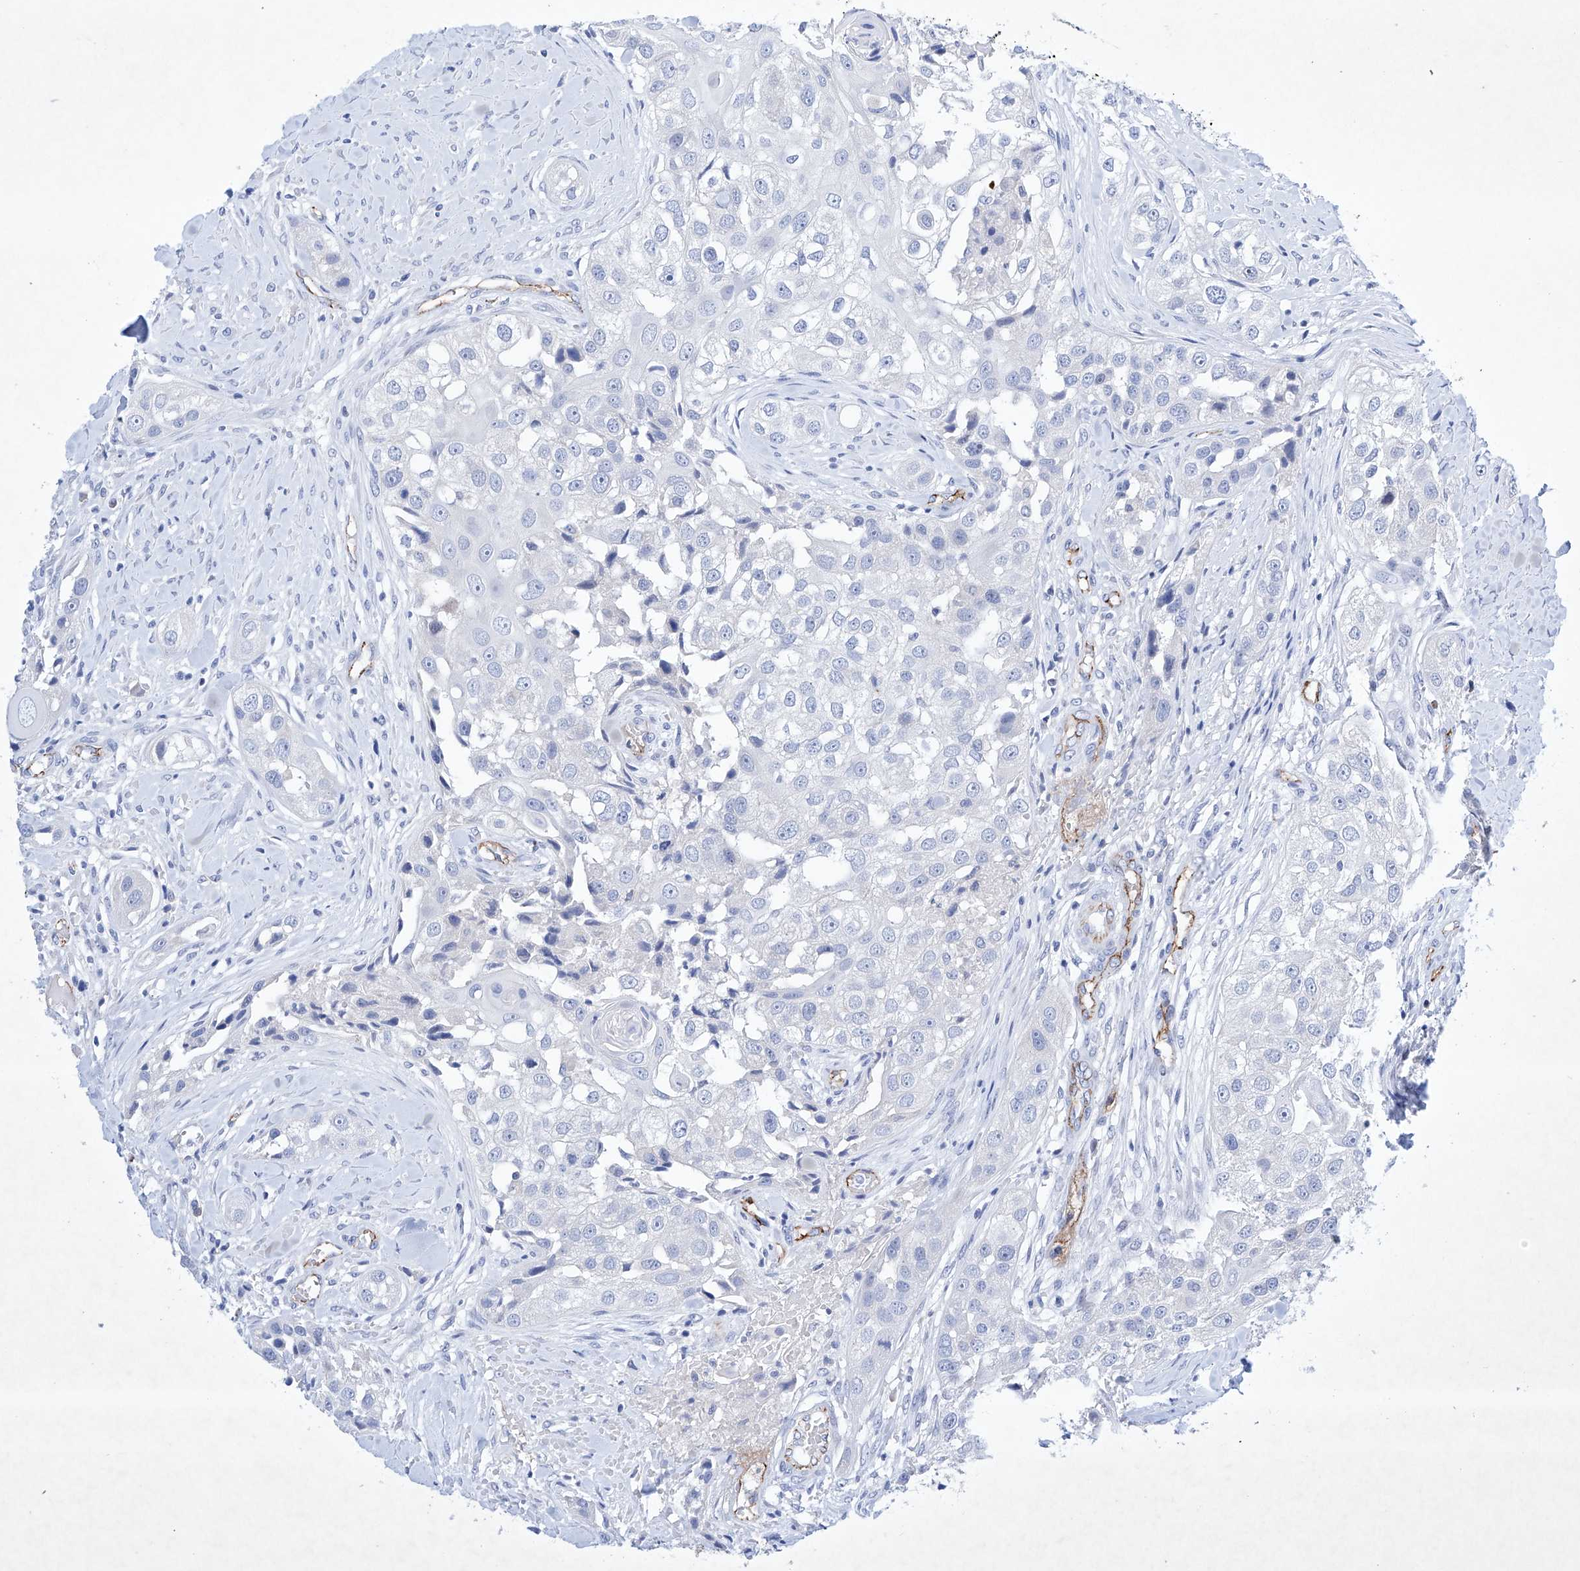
{"staining": {"intensity": "negative", "quantity": "none", "location": "none"}, "tissue": "head and neck cancer", "cell_type": "Tumor cells", "image_type": "cancer", "snomed": [{"axis": "morphology", "description": "Normal tissue, NOS"}, {"axis": "morphology", "description": "Squamous cell carcinoma, NOS"}, {"axis": "topography", "description": "Skeletal muscle"}, {"axis": "topography", "description": "Head-Neck"}], "caption": "High power microscopy photomicrograph of an immunohistochemistry (IHC) image of squamous cell carcinoma (head and neck), revealing no significant positivity in tumor cells.", "gene": "ETV7", "patient": {"sex": "male", "age": 51}}